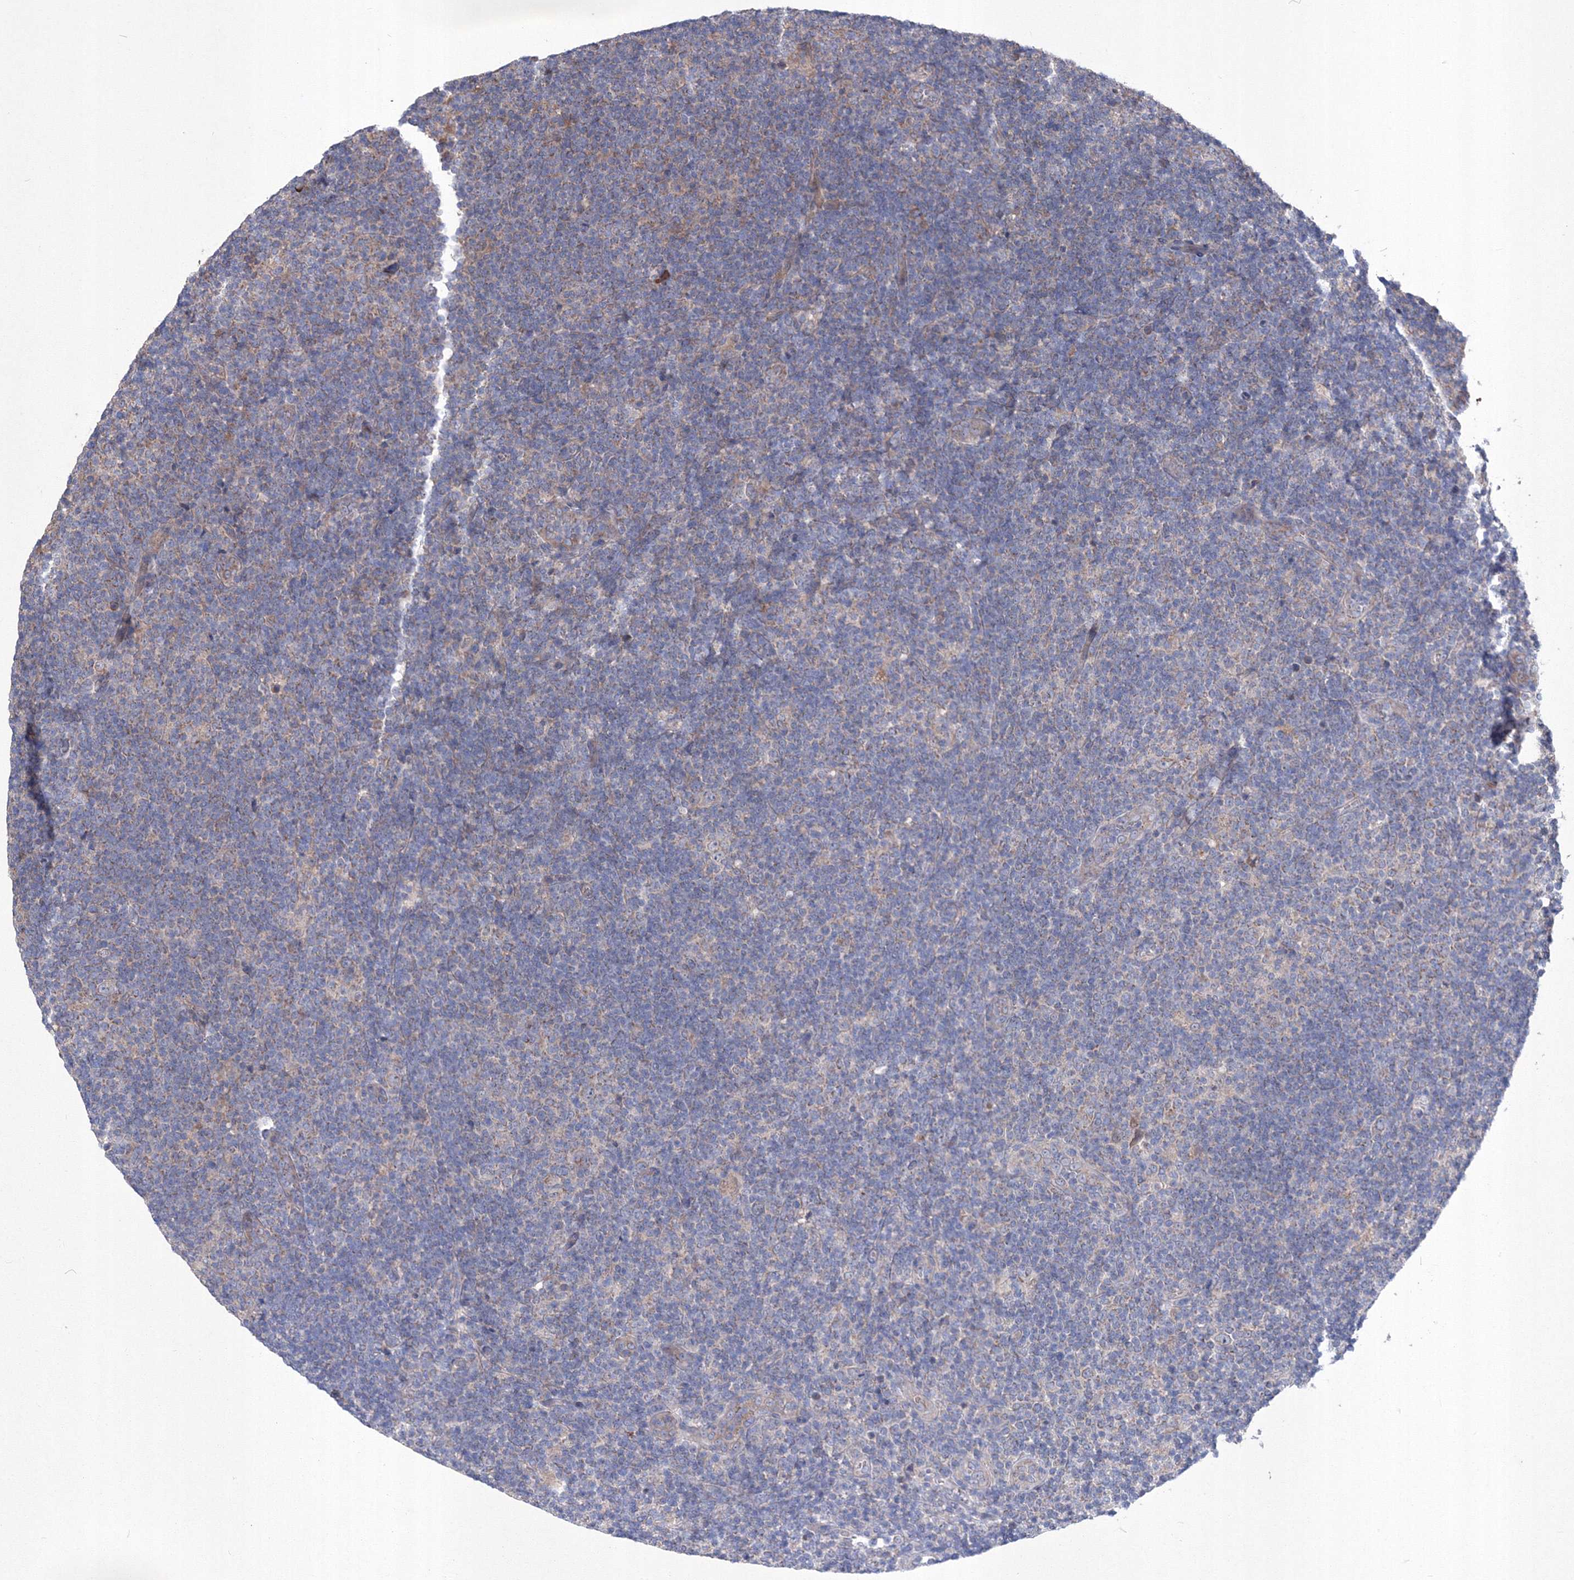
{"staining": {"intensity": "negative", "quantity": "none", "location": "none"}, "tissue": "lymphoma", "cell_type": "Tumor cells", "image_type": "cancer", "snomed": [{"axis": "morphology", "description": "Hodgkin's disease, NOS"}, {"axis": "topography", "description": "Lymph node"}], "caption": "A high-resolution histopathology image shows immunohistochemistry (IHC) staining of lymphoma, which displays no significant staining in tumor cells. (Immunohistochemistry, brightfield microscopy, high magnification).", "gene": "MTRF1L", "patient": {"sex": "female", "age": 57}}